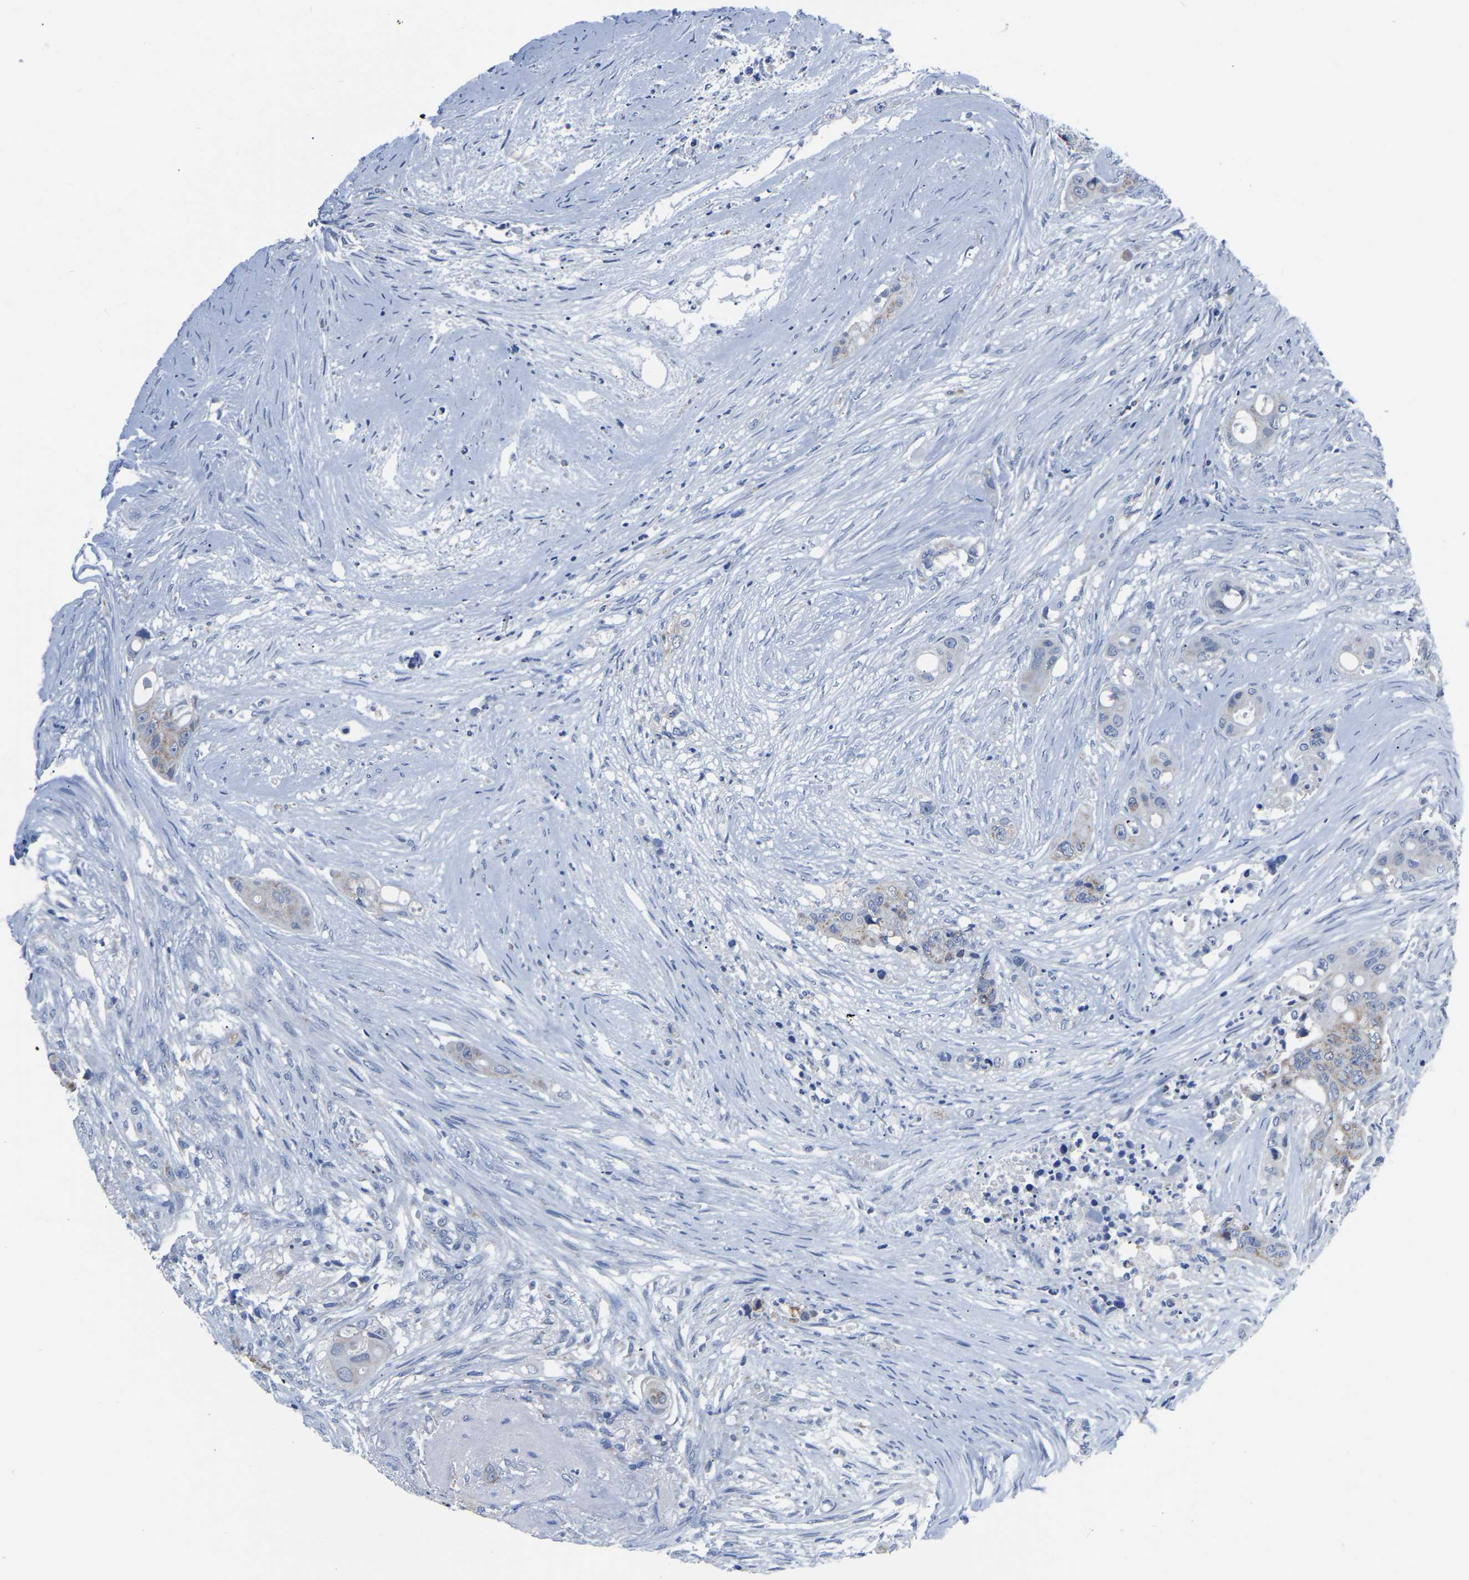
{"staining": {"intensity": "negative", "quantity": "none", "location": "none"}, "tissue": "colorectal cancer", "cell_type": "Tumor cells", "image_type": "cancer", "snomed": [{"axis": "morphology", "description": "Adenocarcinoma, NOS"}, {"axis": "topography", "description": "Colon"}], "caption": "An IHC histopathology image of colorectal cancer (adenocarcinoma) is shown. There is no staining in tumor cells of colorectal cancer (adenocarcinoma).", "gene": "ETFA", "patient": {"sex": "female", "age": 57}}